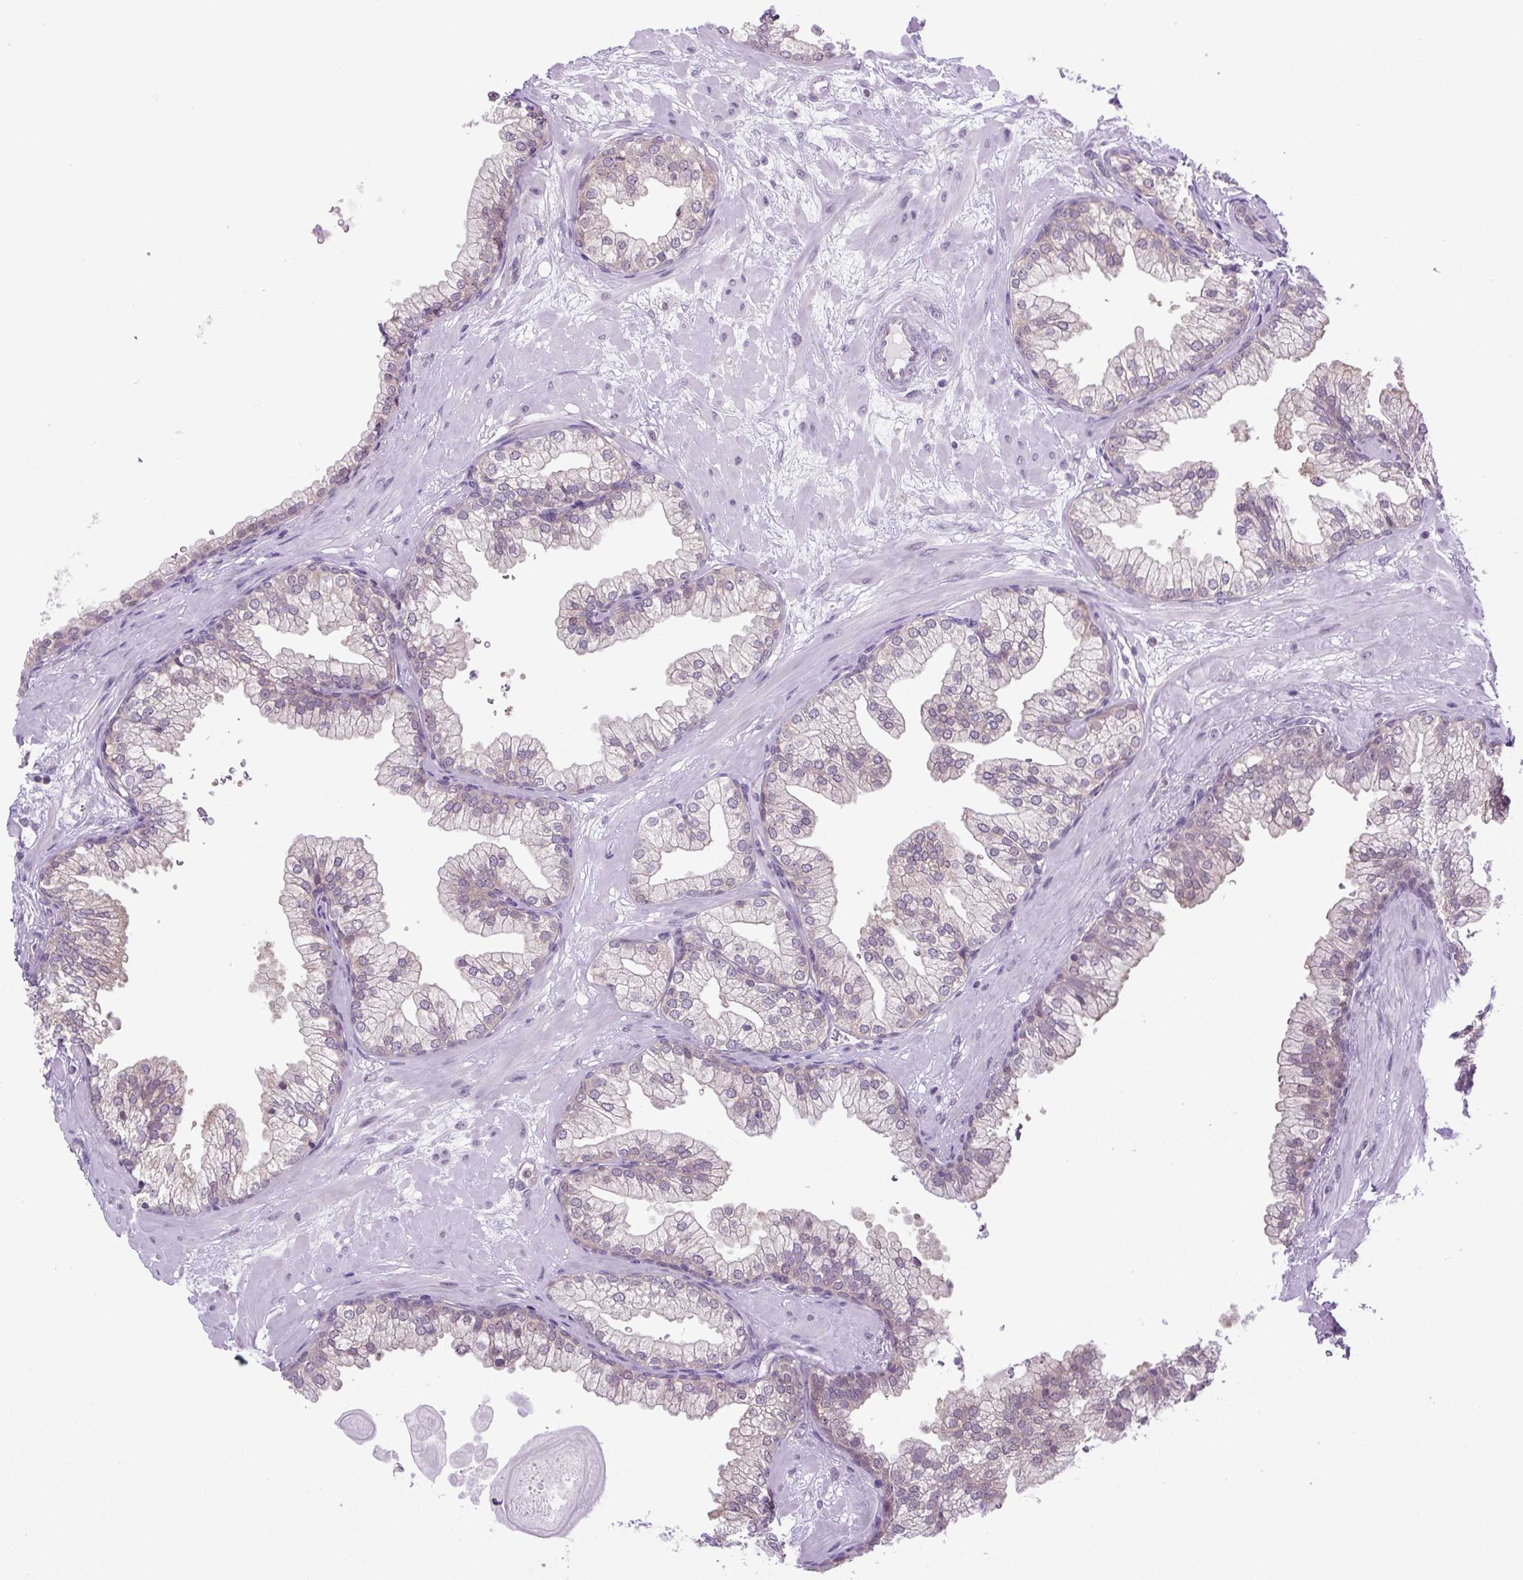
{"staining": {"intensity": "weak", "quantity": "25%-75%", "location": "cytoplasmic/membranous"}, "tissue": "prostate", "cell_type": "Glandular cells", "image_type": "normal", "snomed": [{"axis": "morphology", "description": "Normal tissue, NOS"}, {"axis": "topography", "description": "Prostate"}, {"axis": "topography", "description": "Peripheral nerve tissue"}], "caption": "About 25%-75% of glandular cells in benign prostate demonstrate weak cytoplasmic/membranous protein expression as visualized by brown immunohistochemical staining.", "gene": "SGTA", "patient": {"sex": "male", "age": 61}}